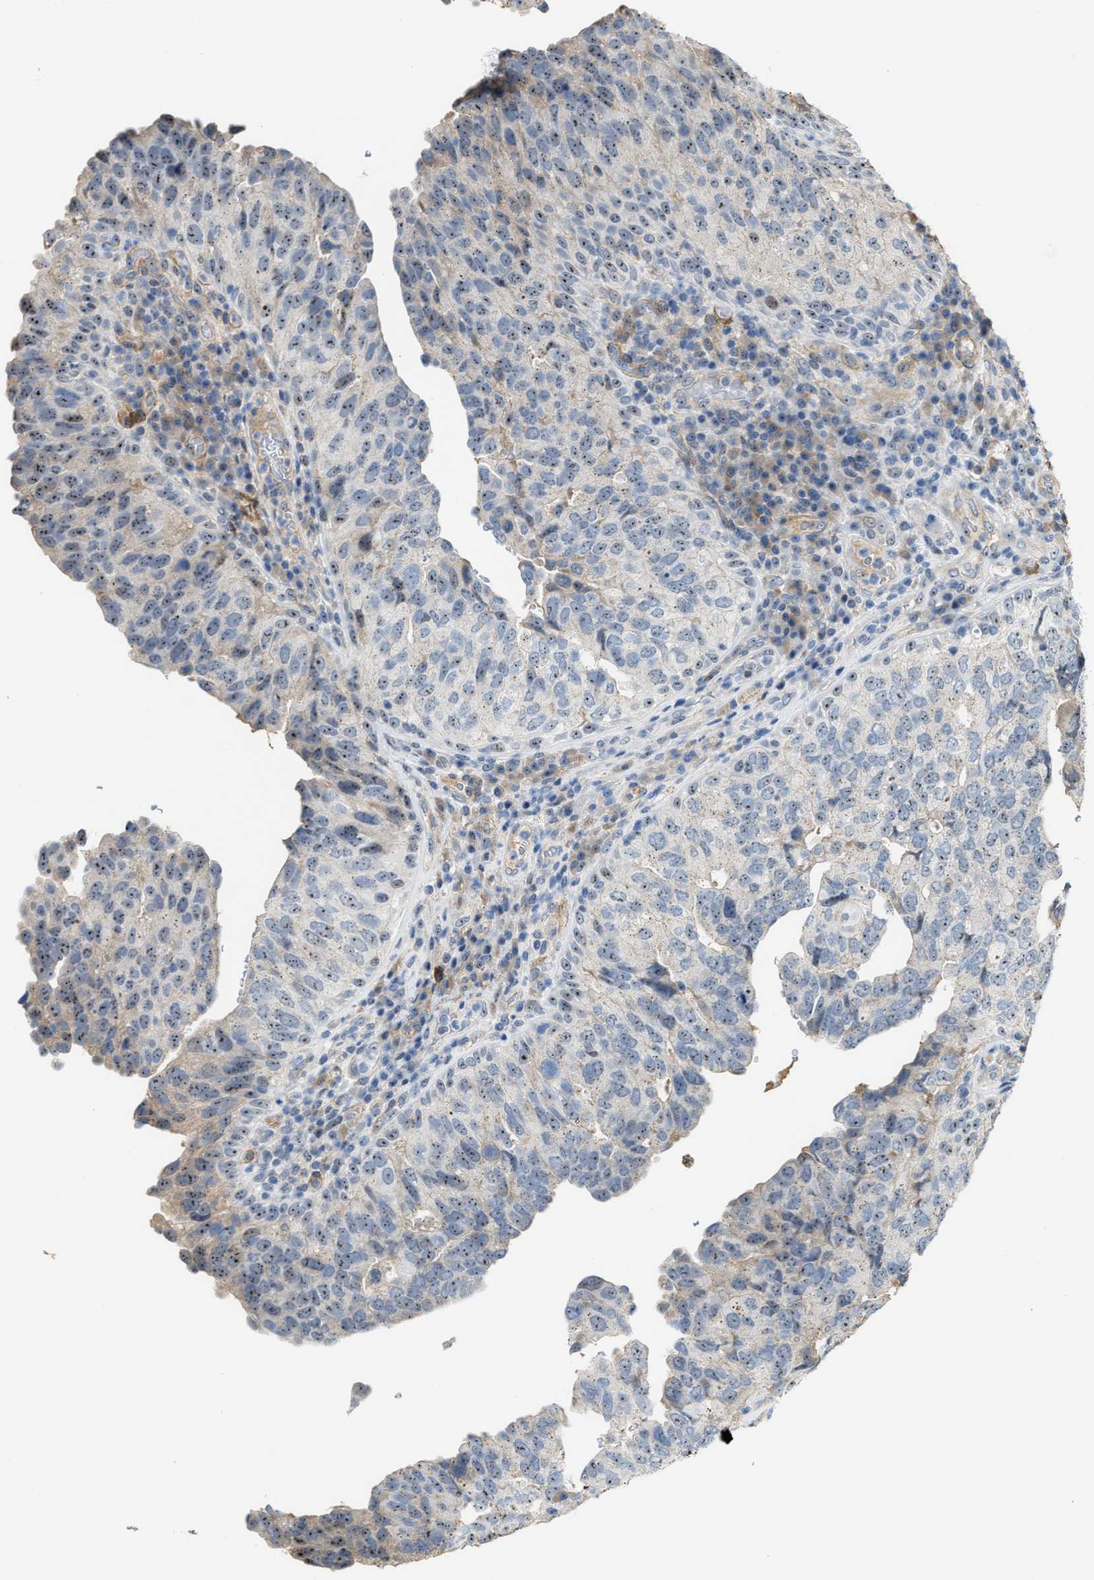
{"staining": {"intensity": "weak", "quantity": "25%-75%", "location": "nuclear"}, "tissue": "urothelial cancer", "cell_type": "Tumor cells", "image_type": "cancer", "snomed": [{"axis": "morphology", "description": "Urothelial carcinoma, High grade"}, {"axis": "topography", "description": "Urinary bladder"}], "caption": "High-magnification brightfield microscopy of urothelial cancer stained with DAB (3,3'-diaminobenzidine) (brown) and counterstained with hematoxylin (blue). tumor cells exhibit weak nuclear positivity is seen in approximately25%-75% of cells.", "gene": "ZNF783", "patient": {"sex": "female", "age": 82}}